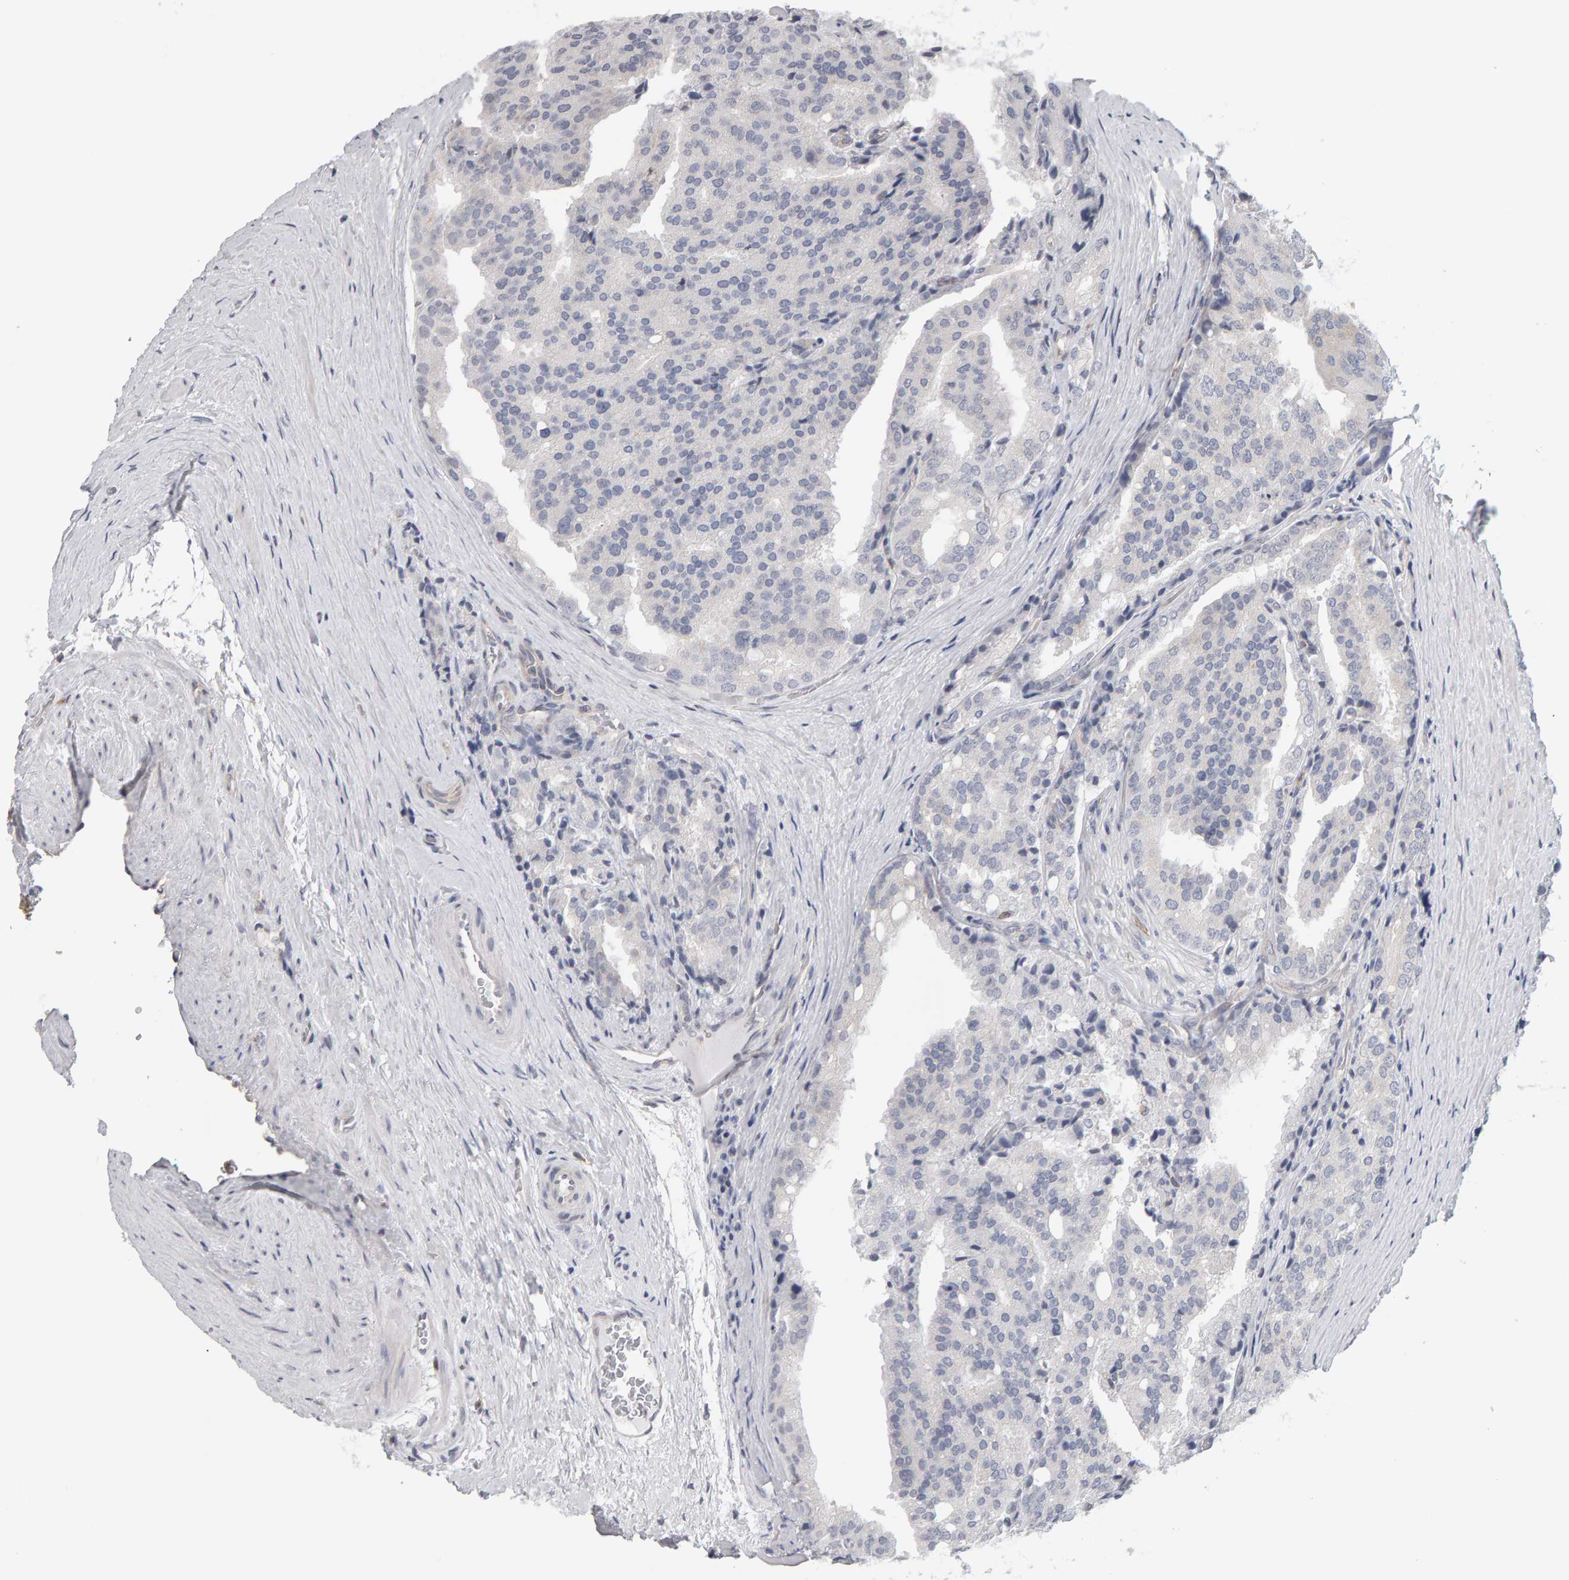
{"staining": {"intensity": "negative", "quantity": "none", "location": "none"}, "tissue": "prostate cancer", "cell_type": "Tumor cells", "image_type": "cancer", "snomed": [{"axis": "morphology", "description": "Adenocarcinoma, High grade"}, {"axis": "topography", "description": "Prostate"}], "caption": "An immunohistochemistry (IHC) image of adenocarcinoma (high-grade) (prostate) is shown. There is no staining in tumor cells of adenocarcinoma (high-grade) (prostate).", "gene": "MSRA", "patient": {"sex": "male", "age": 50}}